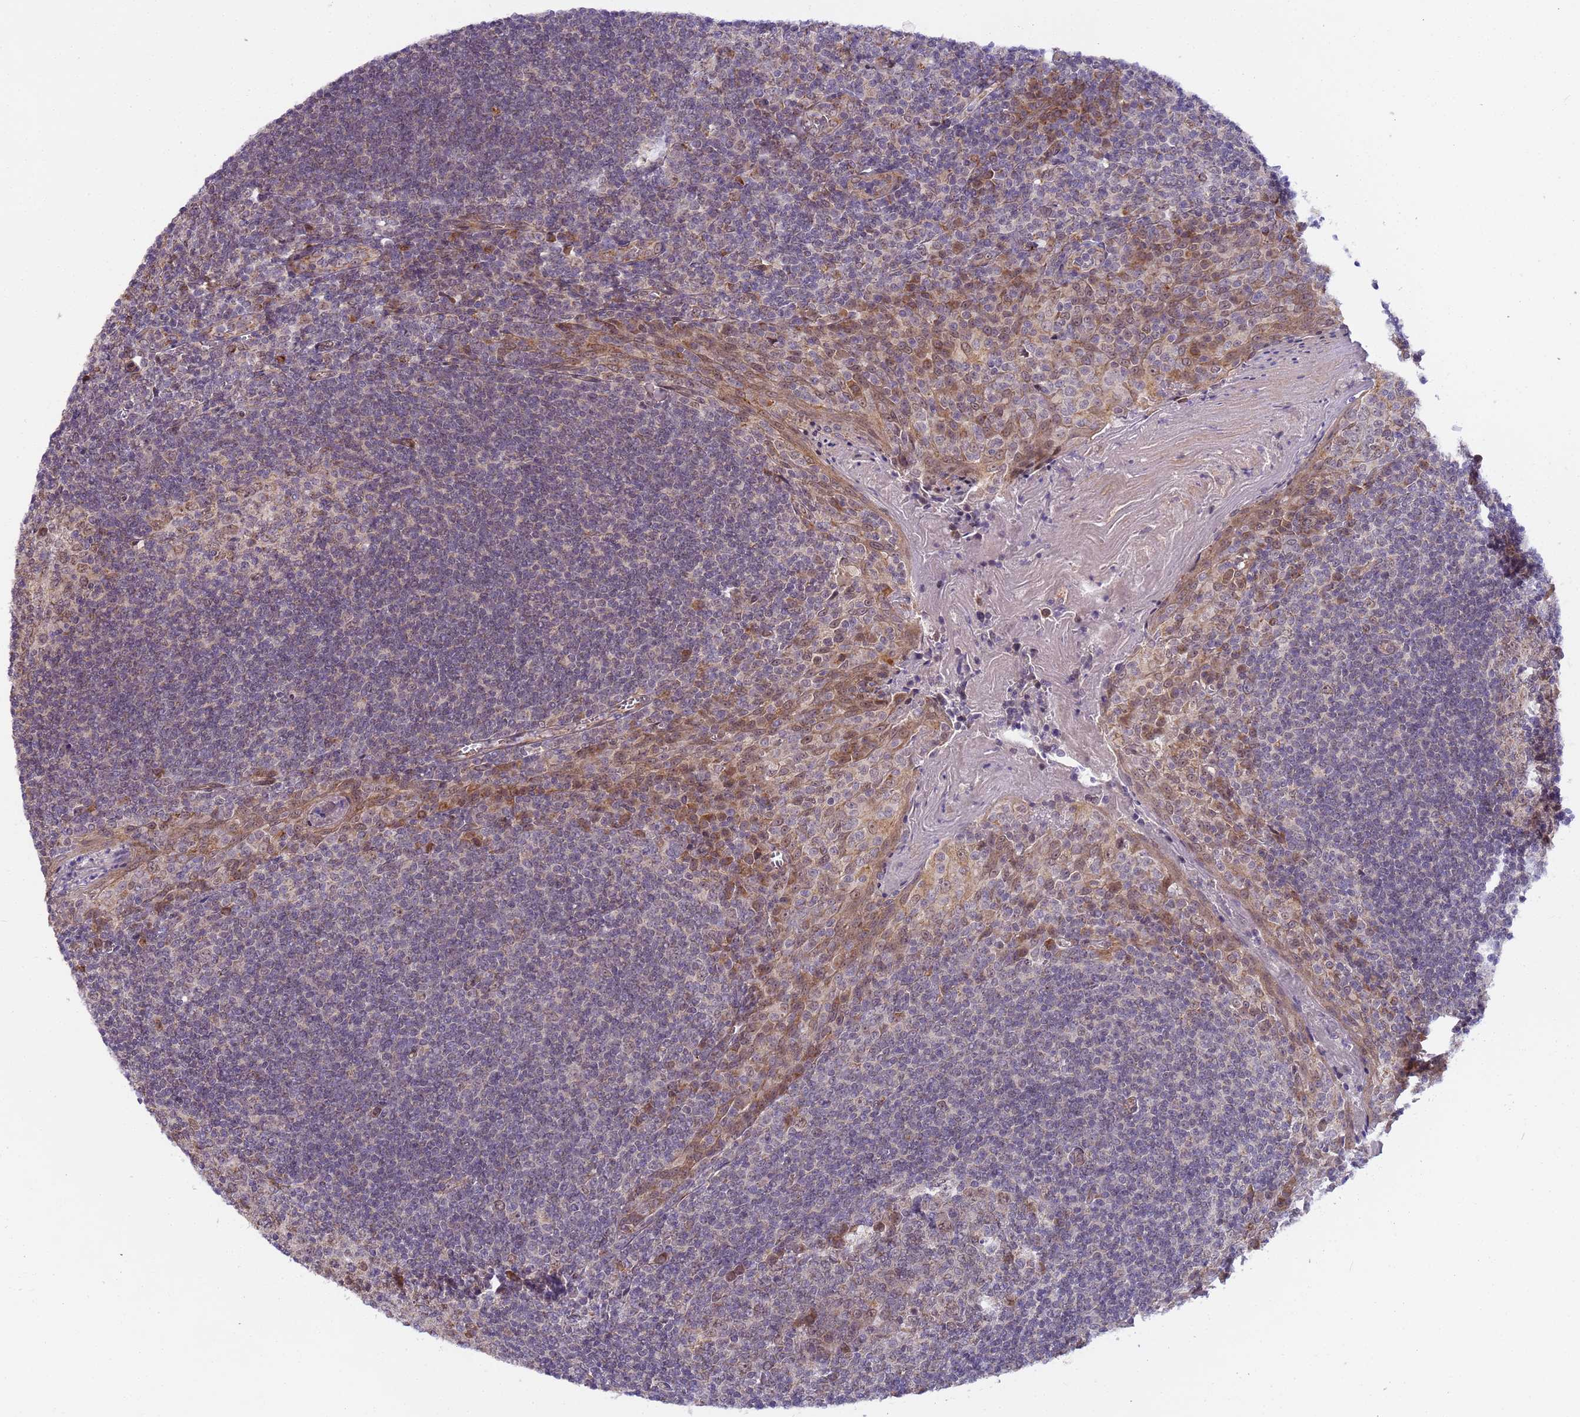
{"staining": {"intensity": "moderate", "quantity": ">75%", "location": "cytoplasmic/membranous"}, "tissue": "tonsil", "cell_type": "Germinal center cells", "image_type": "normal", "snomed": [{"axis": "morphology", "description": "Normal tissue, NOS"}, {"axis": "topography", "description": "Tonsil"}], "caption": "Brown immunohistochemical staining in benign human tonsil demonstrates moderate cytoplasmic/membranous expression in about >75% of germinal center cells.", "gene": "RAPGEF3", "patient": {"sex": "male", "age": 27}}